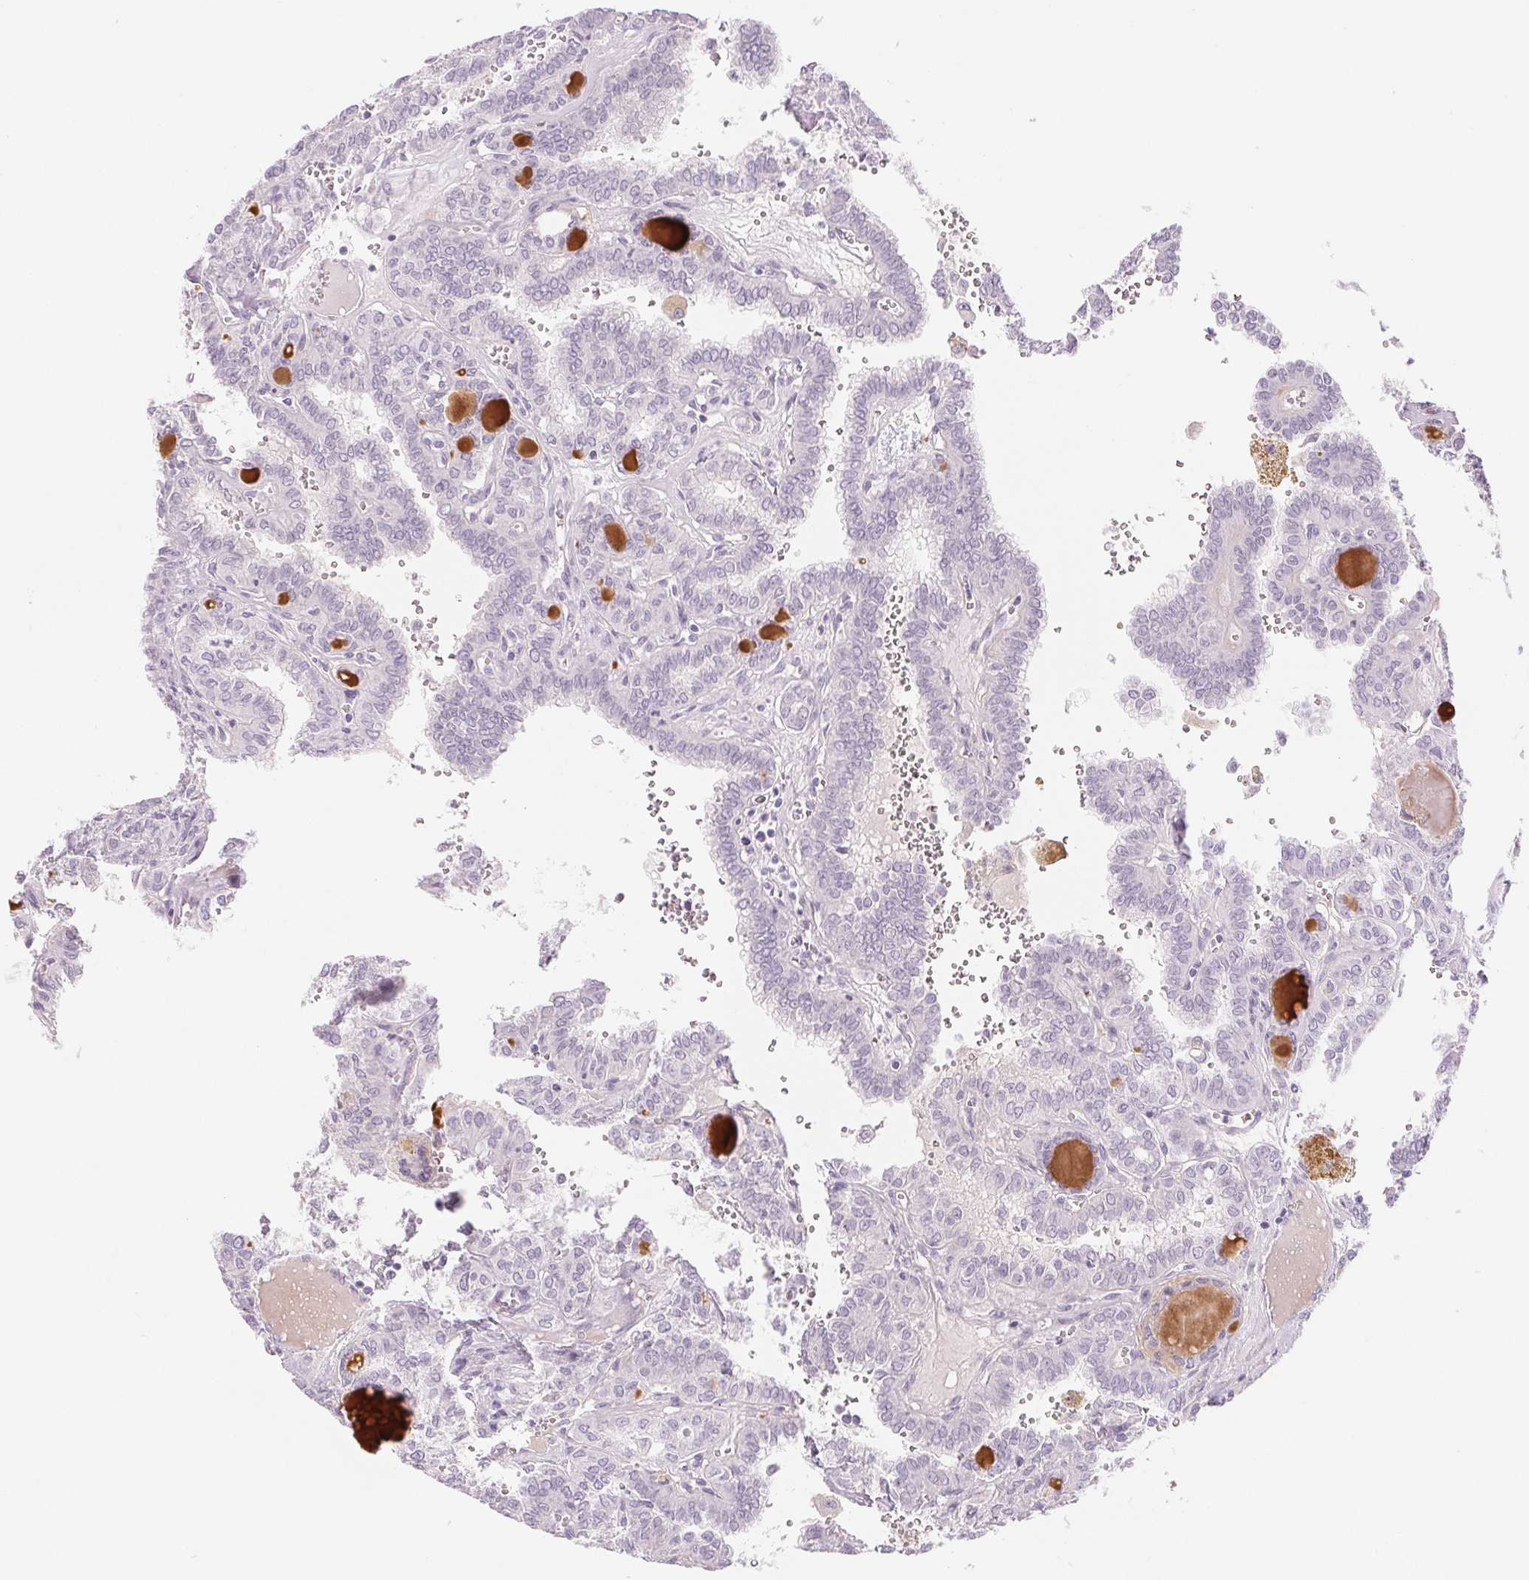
{"staining": {"intensity": "negative", "quantity": "none", "location": "none"}, "tissue": "thyroid cancer", "cell_type": "Tumor cells", "image_type": "cancer", "snomed": [{"axis": "morphology", "description": "Papillary adenocarcinoma, NOS"}, {"axis": "topography", "description": "Thyroid gland"}], "caption": "Immunohistochemistry micrograph of neoplastic tissue: thyroid cancer stained with DAB displays no significant protein positivity in tumor cells.", "gene": "CCDC168", "patient": {"sex": "female", "age": 41}}